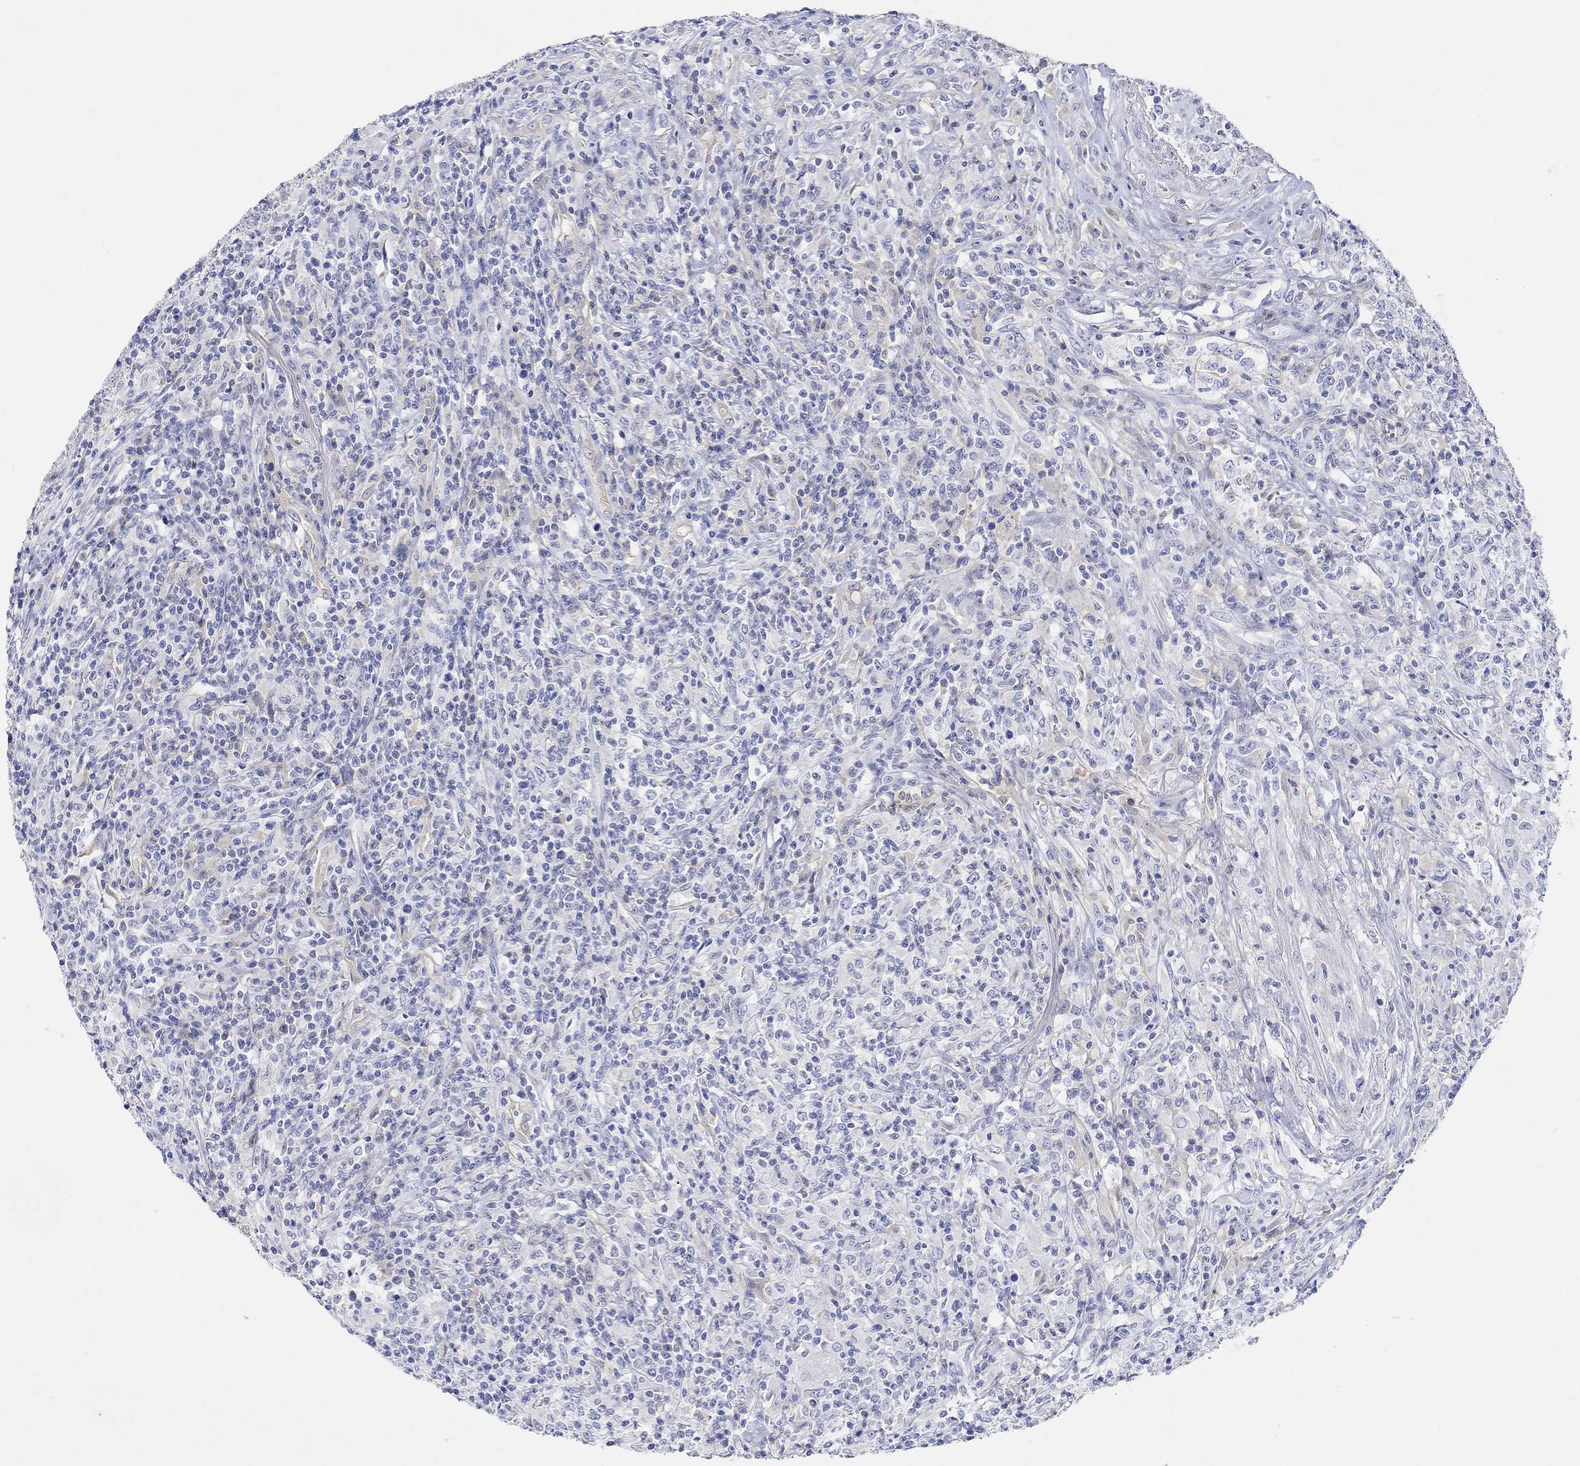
{"staining": {"intensity": "negative", "quantity": "none", "location": "none"}, "tissue": "lymphoma", "cell_type": "Tumor cells", "image_type": "cancer", "snomed": [{"axis": "morphology", "description": "Malignant lymphoma, non-Hodgkin's type, High grade"}, {"axis": "topography", "description": "Lung"}], "caption": "Tumor cells show no significant staining in high-grade malignant lymphoma, non-Hodgkin's type. (Stains: DAB (3,3'-diaminobenzidine) immunohistochemistry (IHC) with hematoxylin counter stain, Microscopy: brightfield microscopy at high magnification).", "gene": "TYR", "patient": {"sex": "male", "age": 79}}